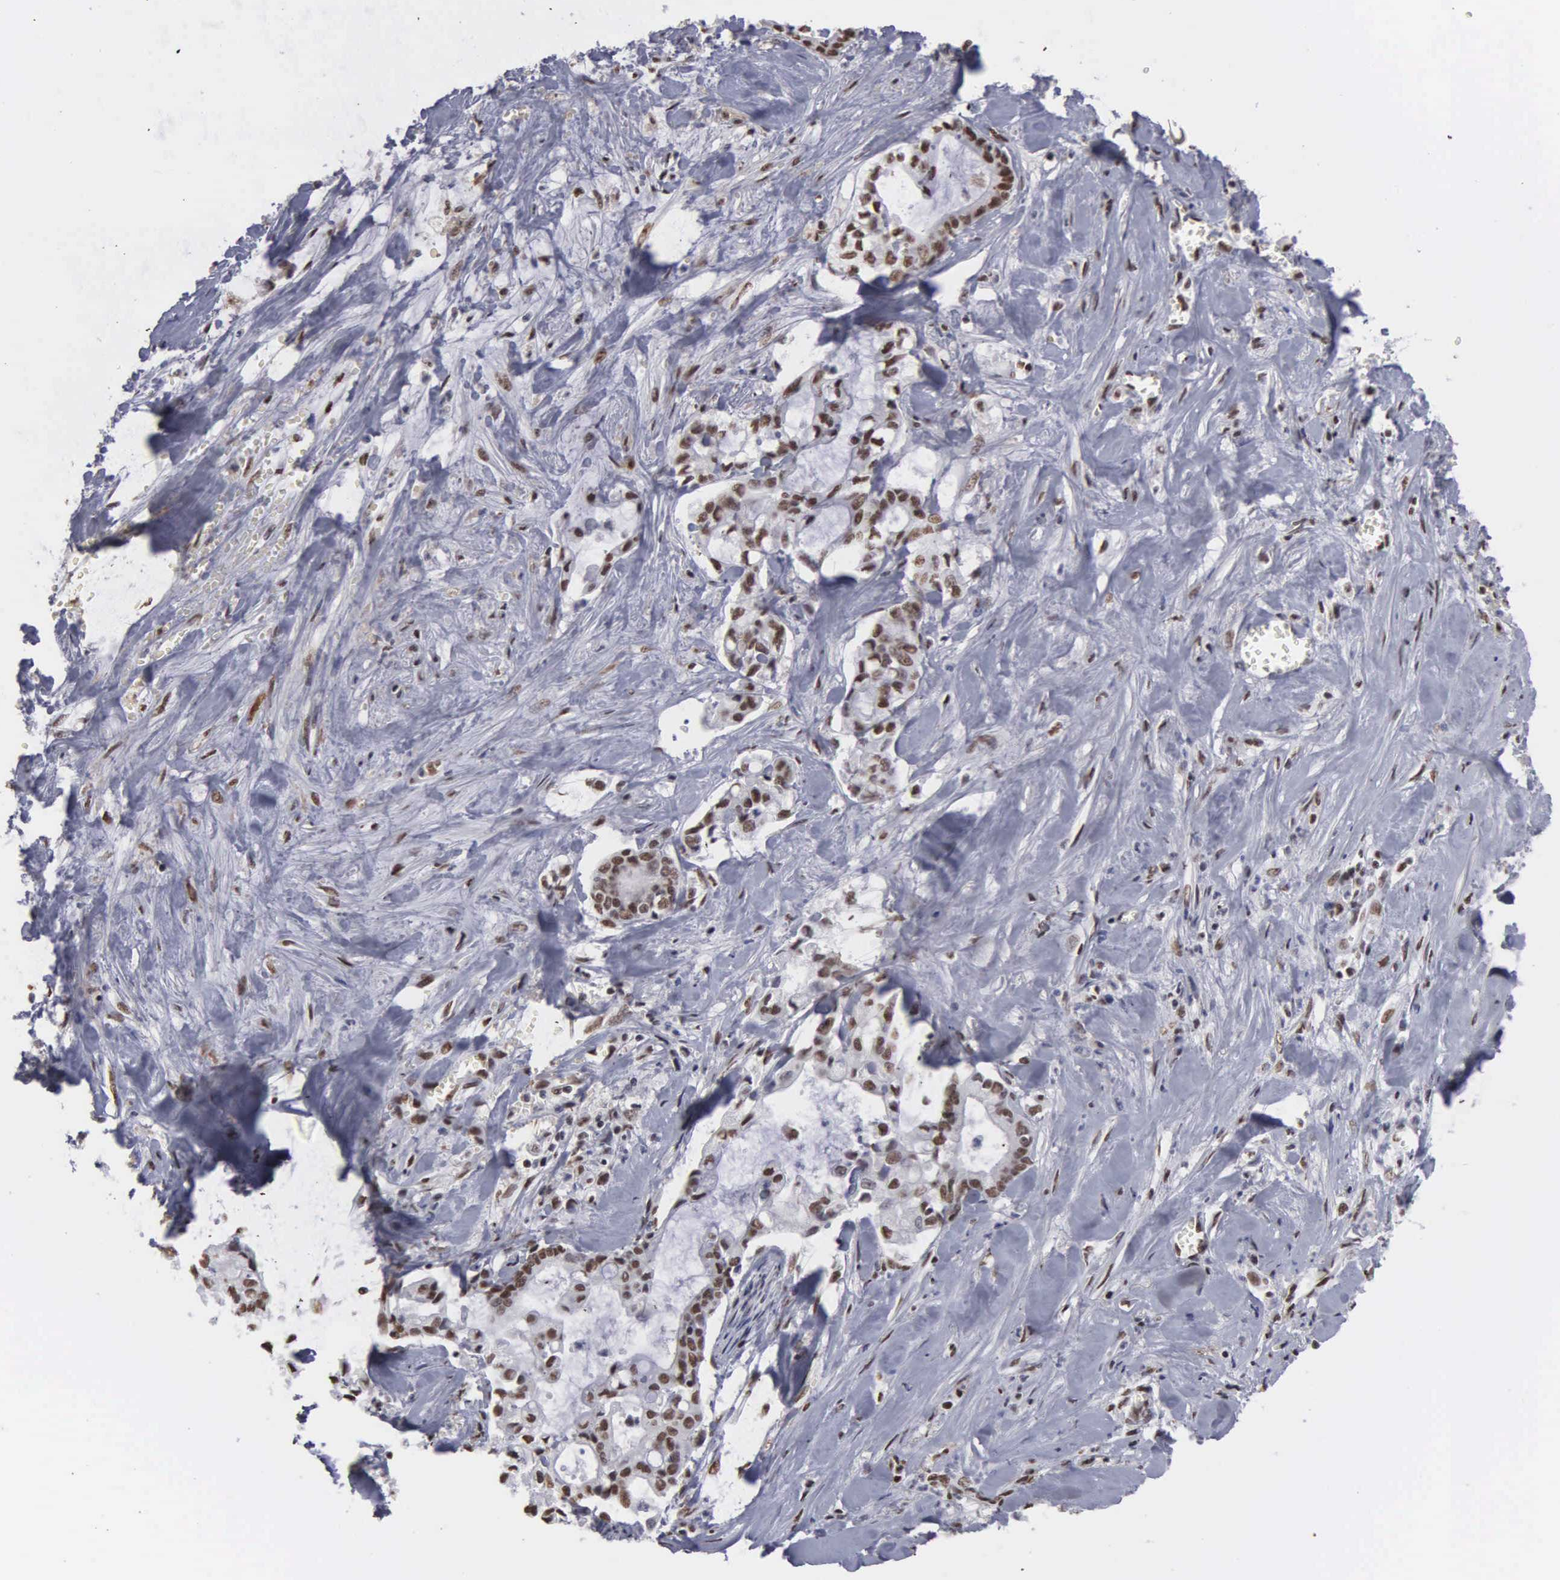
{"staining": {"intensity": "moderate", "quantity": ">75%", "location": "nuclear"}, "tissue": "liver cancer", "cell_type": "Tumor cells", "image_type": "cancer", "snomed": [{"axis": "morphology", "description": "Cholangiocarcinoma"}, {"axis": "topography", "description": "Liver"}], "caption": "Immunohistochemical staining of human liver cancer displays moderate nuclear protein staining in about >75% of tumor cells. The protein of interest is shown in brown color, while the nuclei are stained blue.", "gene": "KIAA0586", "patient": {"sex": "male", "age": 57}}